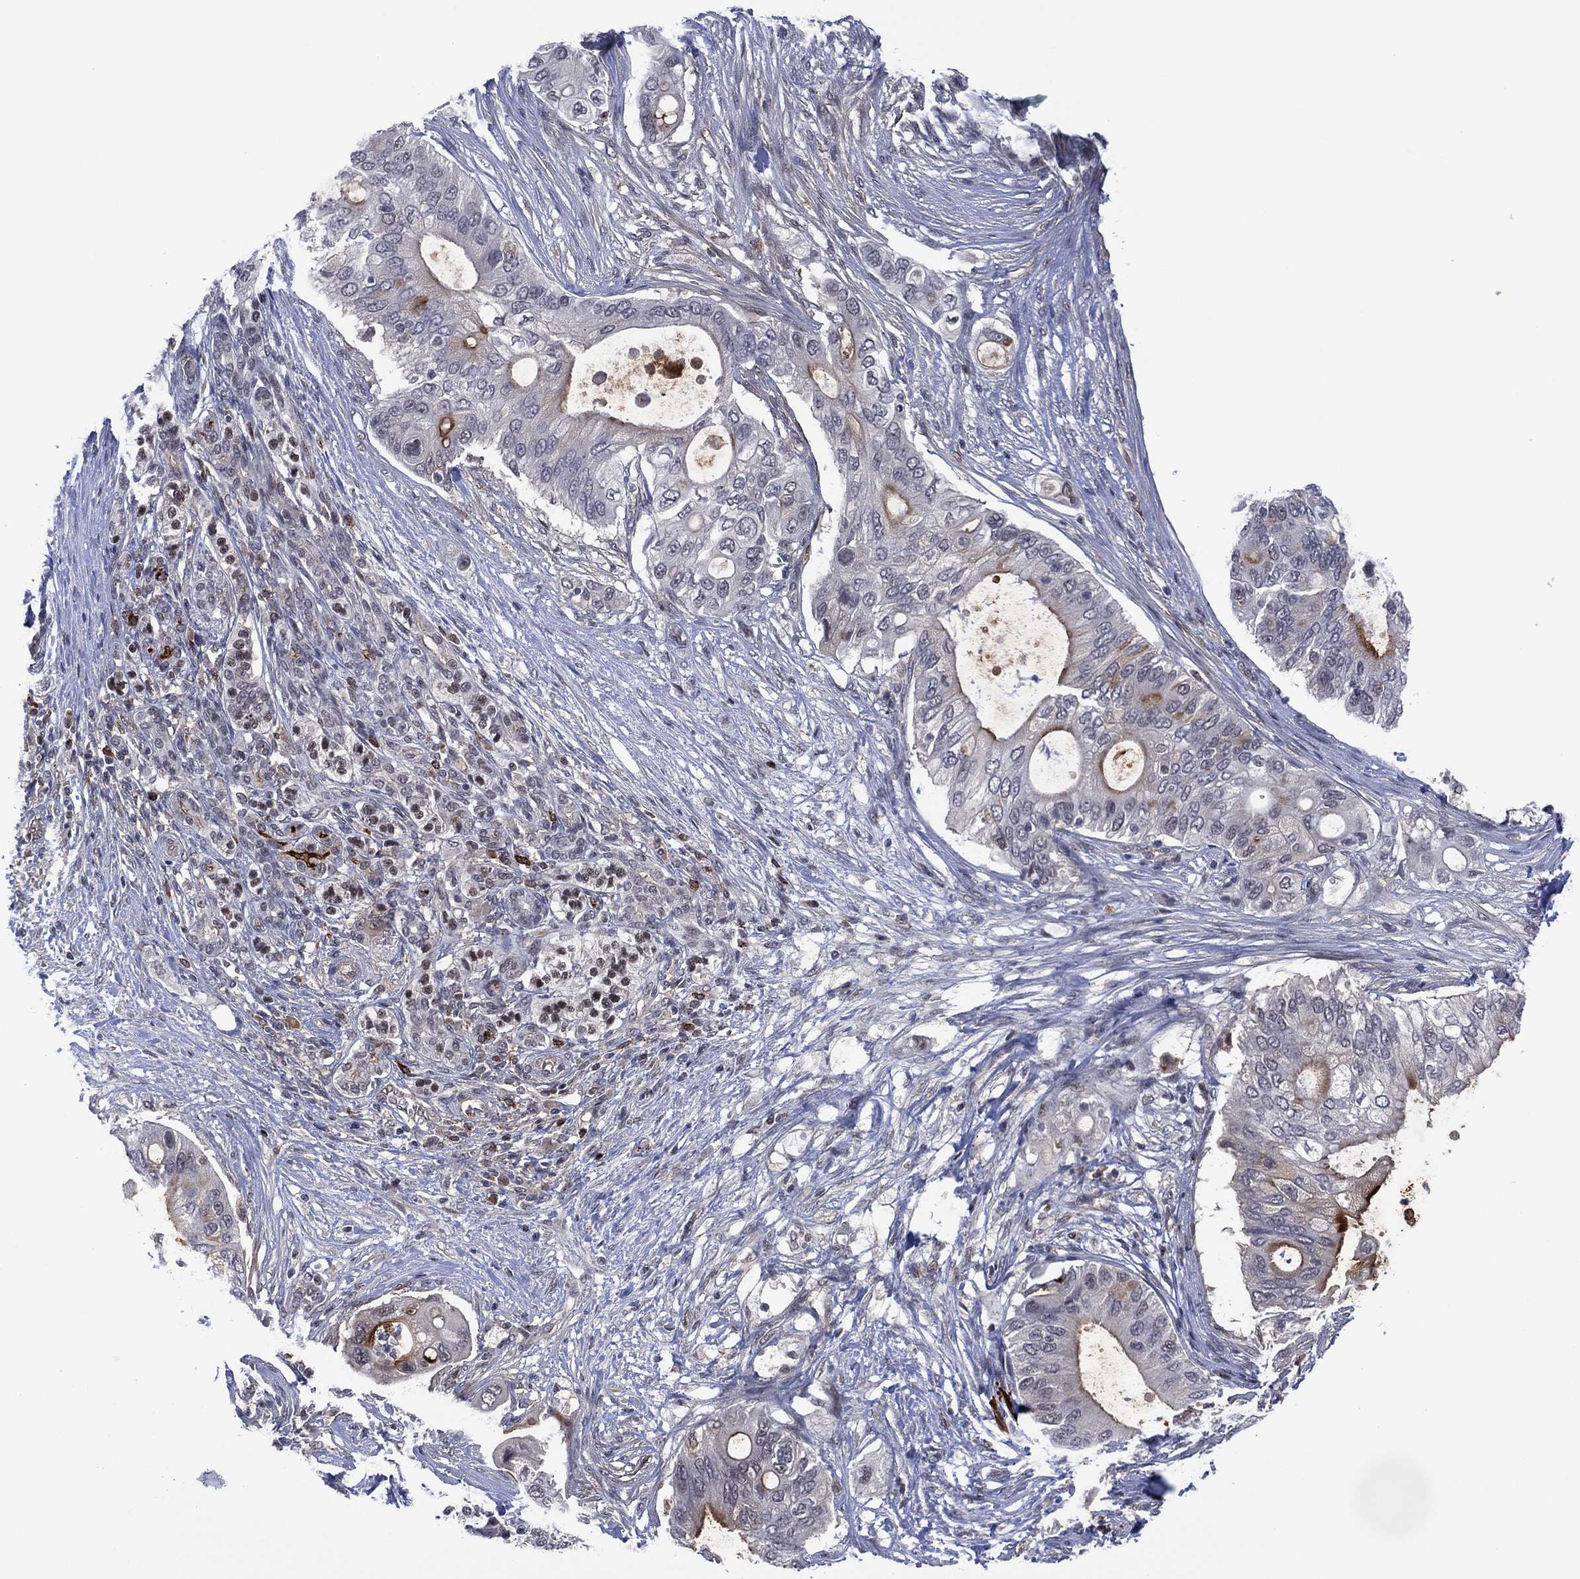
{"staining": {"intensity": "weak", "quantity": "25%-75%", "location": "cytoplasmic/membranous"}, "tissue": "pancreatic cancer", "cell_type": "Tumor cells", "image_type": "cancer", "snomed": [{"axis": "morphology", "description": "Adenocarcinoma, NOS"}, {"axis": "topography", "description": "Pancreas"}], "caption": "Weak cytoplasmic/membranous protein positivity is present in about 25%-75% of tumor cells in pancreatic cancer.", "gene": "DPP4", "patient": {"sex": "female", "age": 72}}